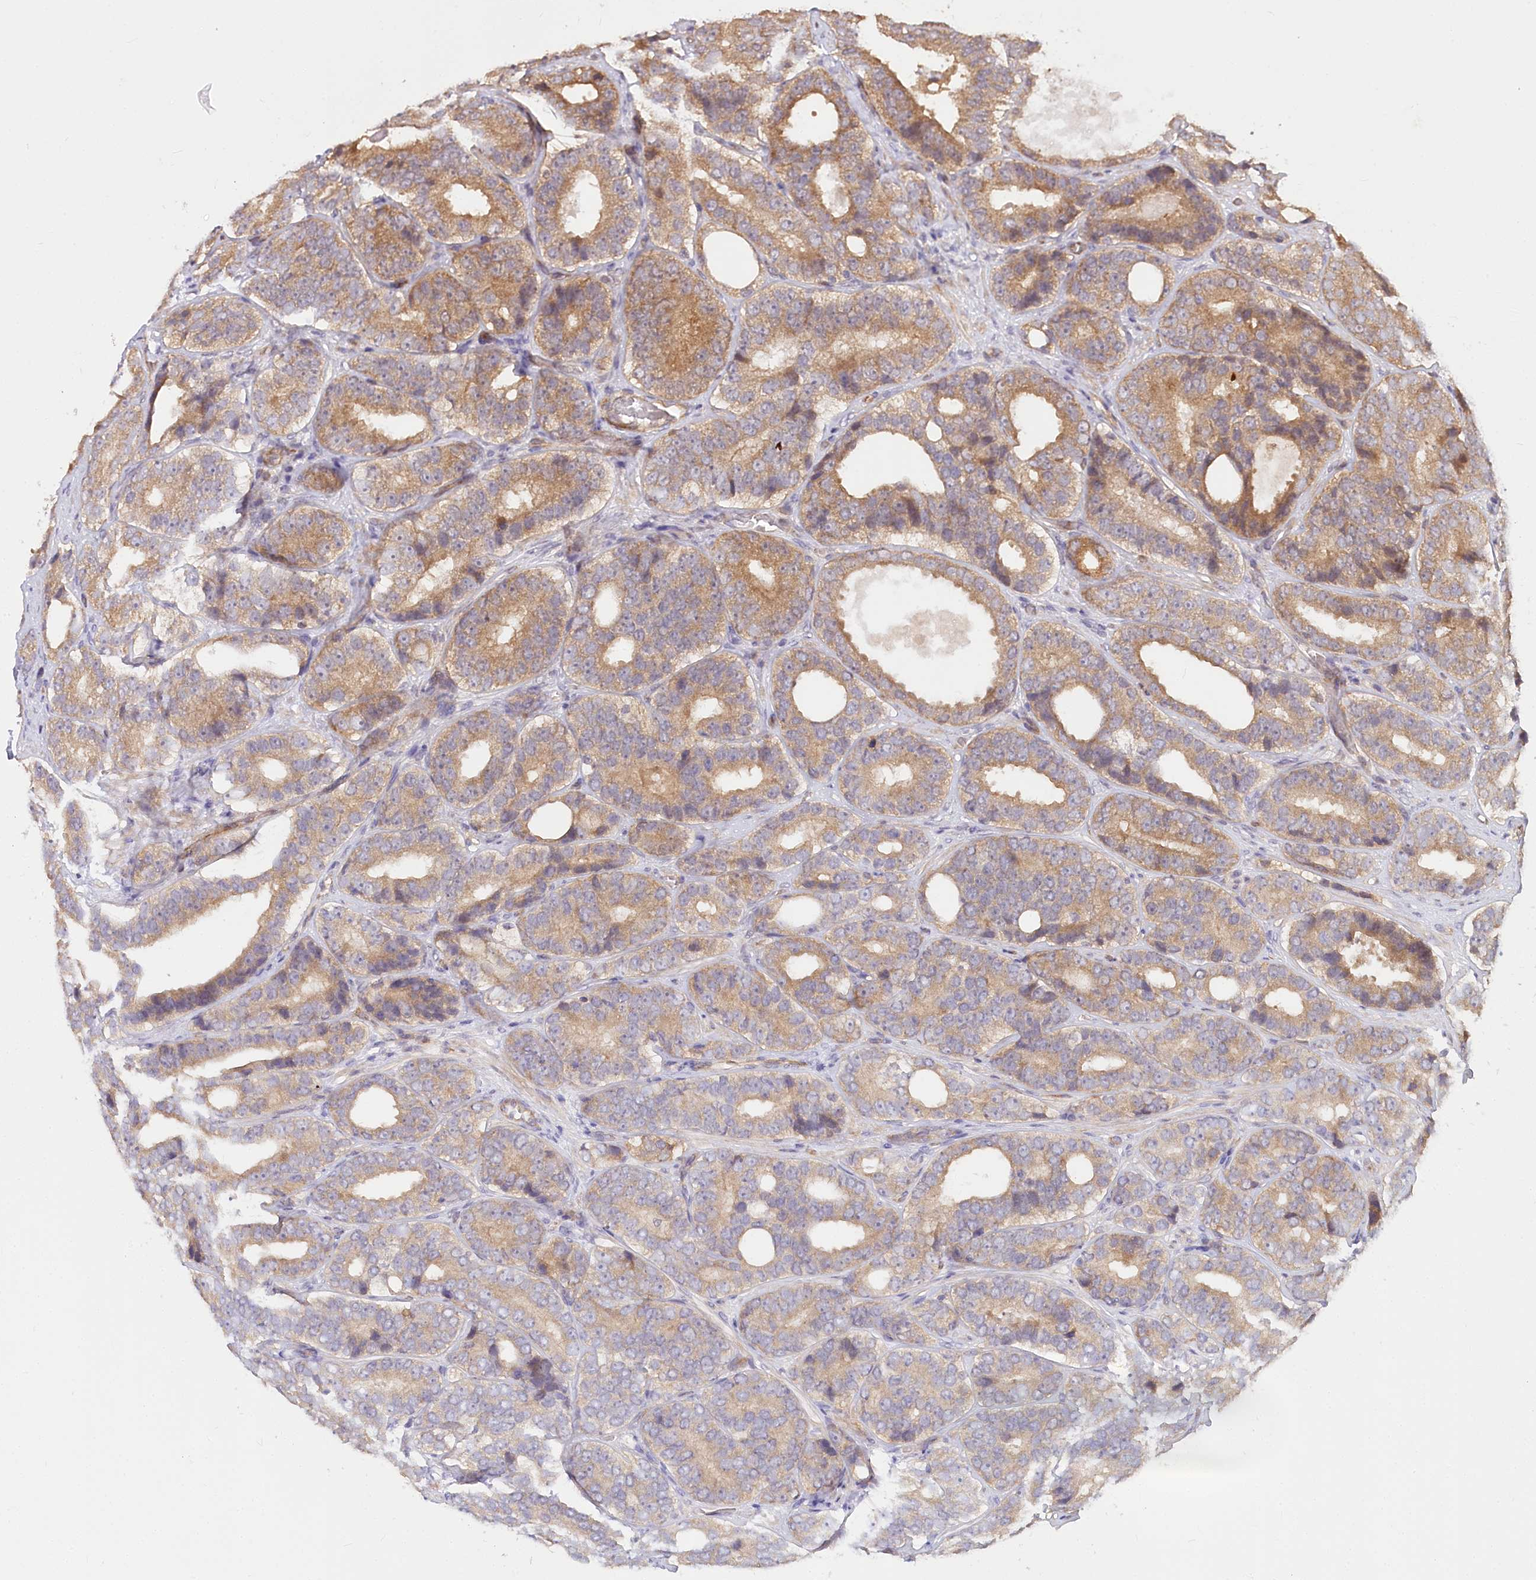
{"staining": {"intensity": "moderate", "quantity": ">75%", "location": "cytoplasmic/membranous"}, "tissue": "prostate cancer", "cell_type": "Tumor cells", "image_type": "cancer", "snomed": [{"axis": "morphology", "description": "Adenocarcinoma, High grade"}, {"axis": "topography", "description": "Prostate"}], "caption": "Tumor cells exhibit medium levels of moderate cytoplasmic/membranous positivity in approximately >75% of cells in adenocarcinoma (high-grade) (prostate). (DAB (3,3'-diaminobenzidine) IHC with brightfield microscopy, high magnification).", "gene": "CEP70", "patient": {"sex": "male", "age": 56}}